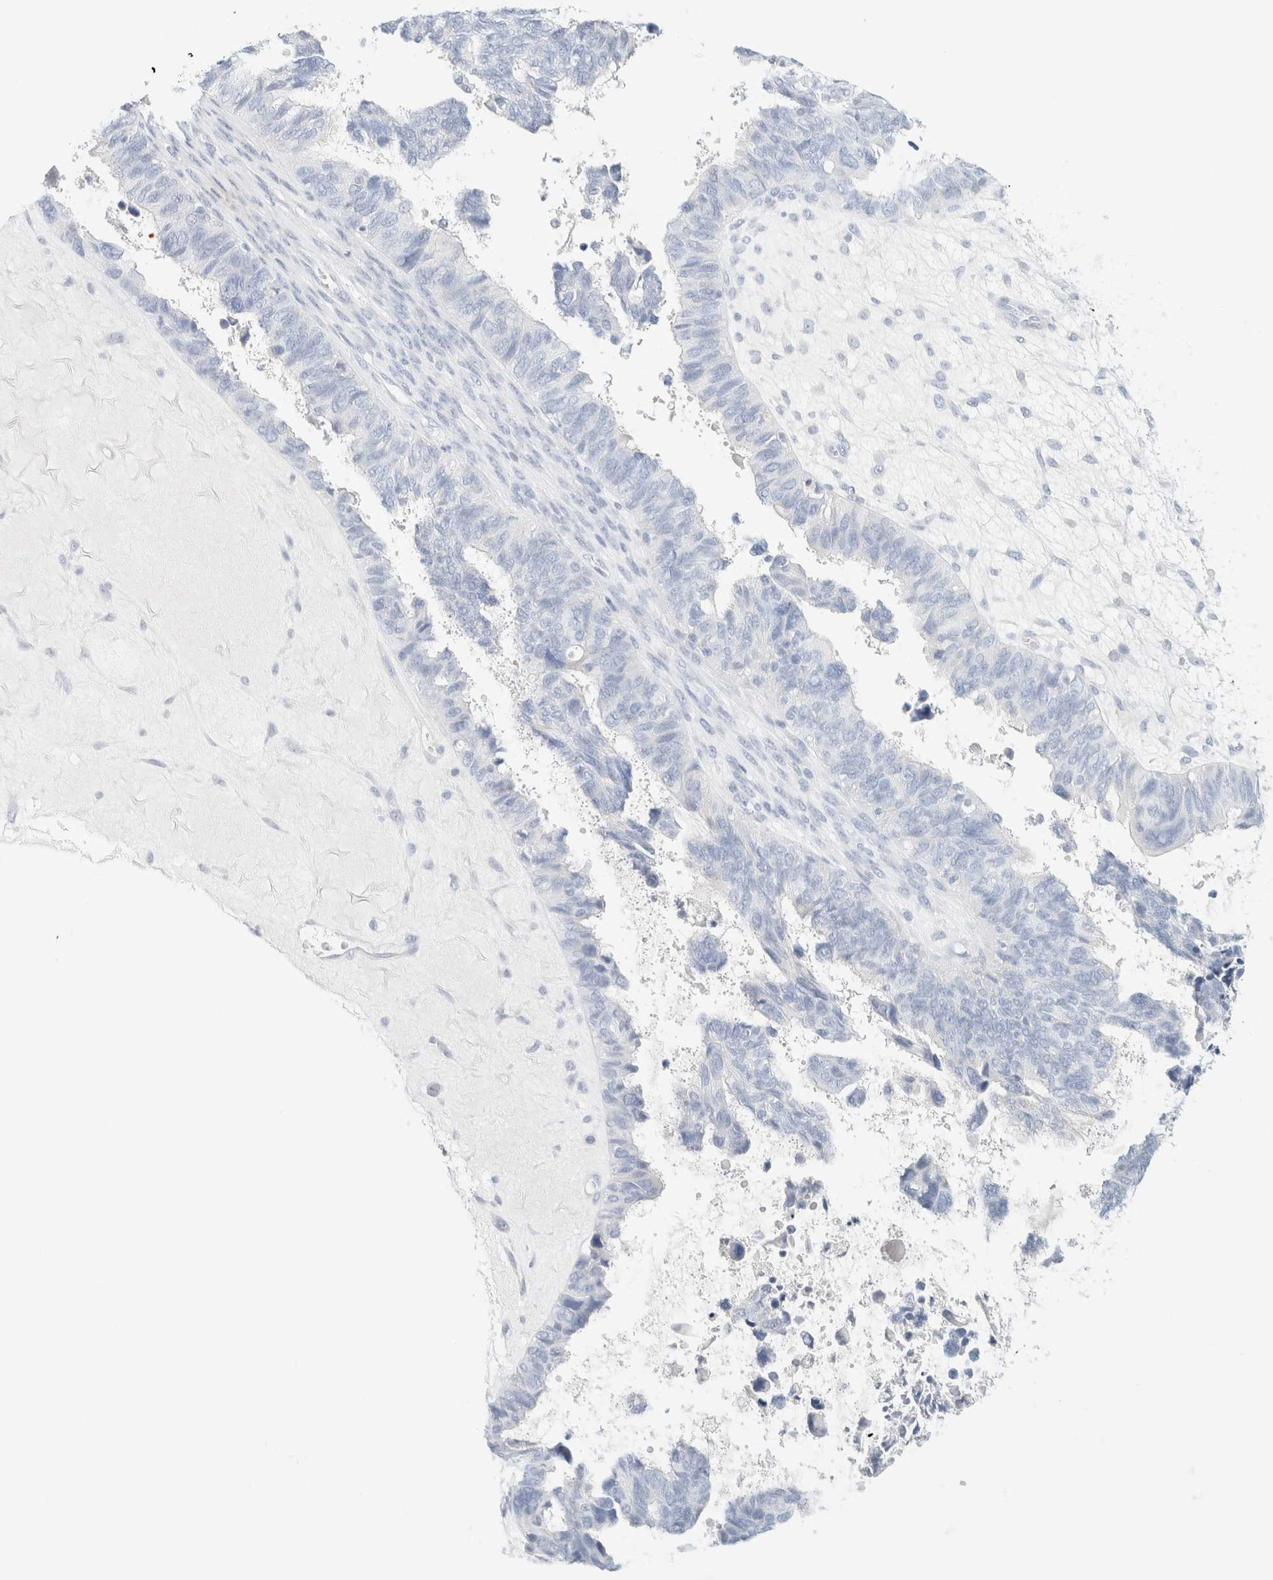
{"staining": {"intensity": "negative", "quantity": "none", "location": "none"}, "tissue": "ovarian cancer", "cell_type": "Tumor cells", "image_type": "cancer", "snomed": [{"axis": "morphology", "description": "Cystadenocarcinoma, serous, NOS"}, {"axis": "topography", "description": "Ovary"}], "caption": "DAB (3,3'-diaminobenzidine) immunohistochemical staining of human serous cystadenocarcinoma (ovarian) shows no significant positivity in tumor cells. (Brightfield microscopy of DAB (3,3'-diaminobenzidine) IHC at high magnification).", "gene": "HEXD", "patient": {"sex": "female", "age": 79}}